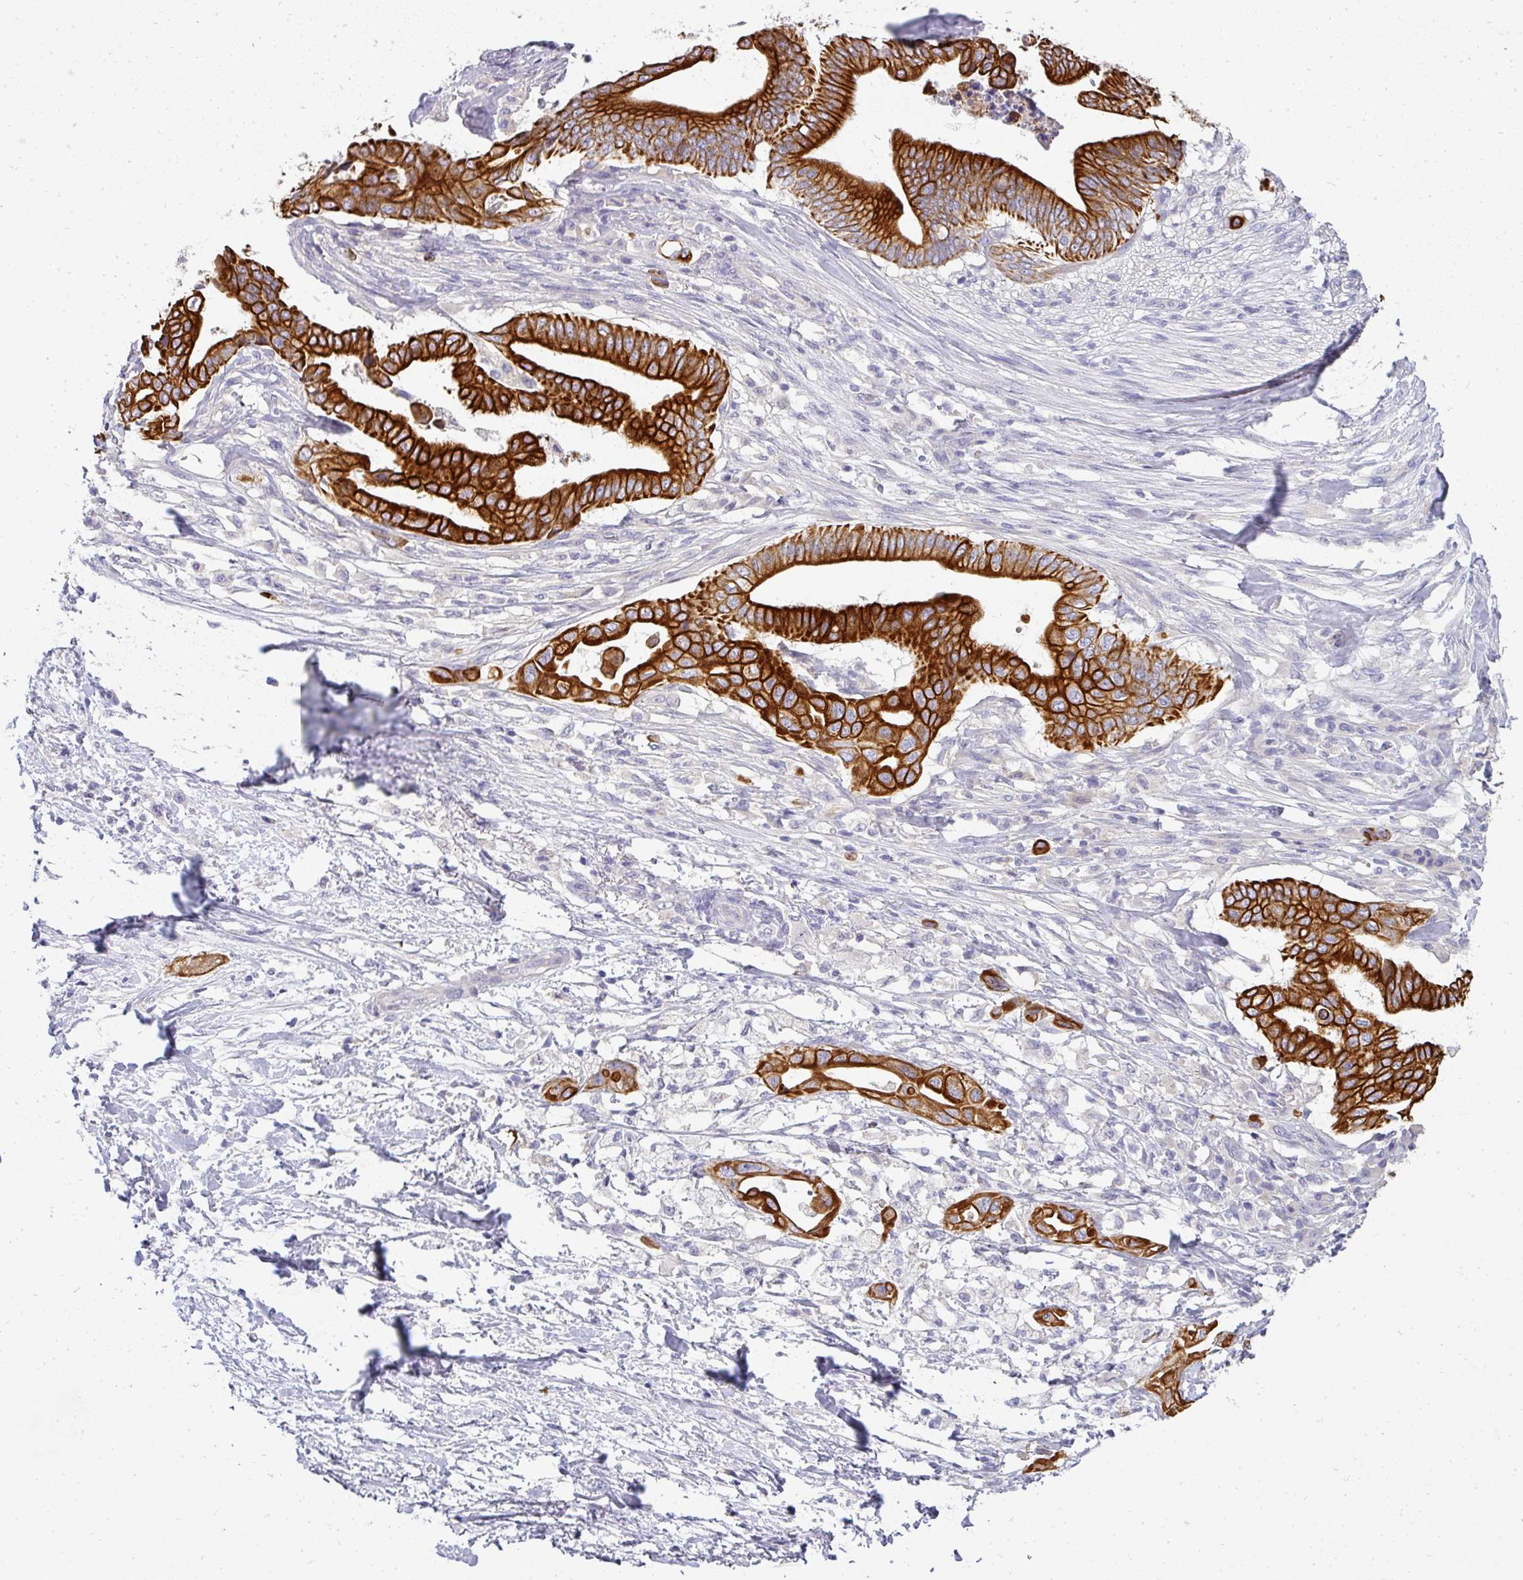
{"staining": {"intensity": "strong", "quantity": ">75%", "location": "cytoplasmic/membranous"}, "tissue": "pancreatic cancer", "cell_type": "Tumor cells", "image_type": "cancer", "snomed": [{"axis": "morphology", "description": "Adenocarcinoma, NOS"}, {"axis": "topography", "description": "Pancreas"}], "caption": "This image exhibits immunohistochemistry staining of human adenocarcinoma (pancreatic), with high strong cytoplasmic/membranous positivity in approximately >75% of tumor cells.", "gene": "ASXL3", "patient": {"sex": "male", "age": 68}}